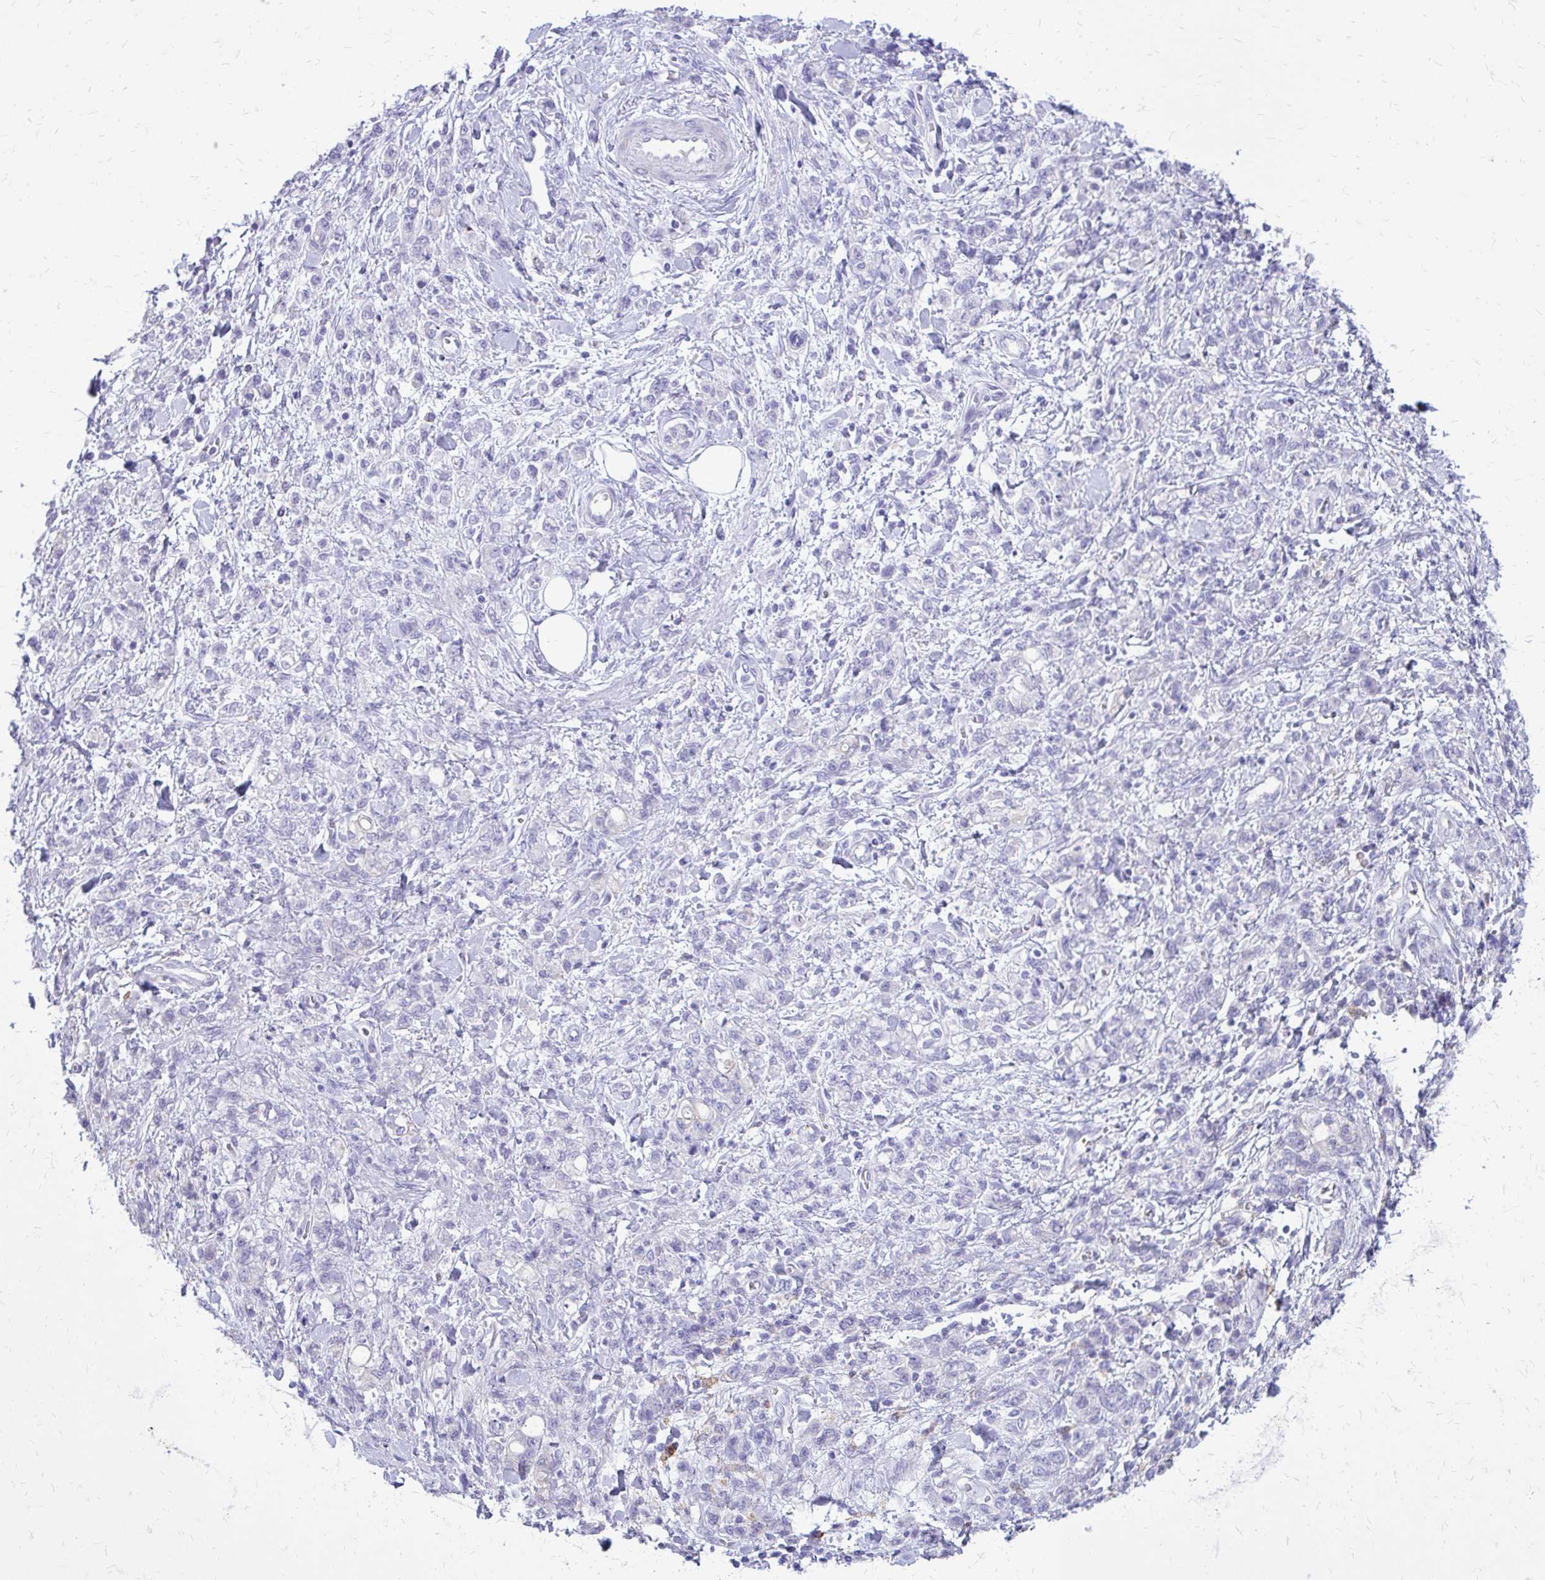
{"staining": {"intensity": "negative", "quantity": "none", "location": "none"}, "tissue": "stomach cancer", "cell_type": "Tumor cells", "image_type": "cancer", "snomed": [{"axis": "morphology", "description": "Adenocarcinoma, NOS"}, {"axis": "topography", "description": "Stomach"}], "caption": "High magnification brightfield microscopy of stomach cancer (adenocarcinoma) stained with DAB (3,3'-diaminobenzidine) (brown) and counterstained with hematoxylin (blue): tumor cells show no significant expression.", "gene": "SIGLEC11", "patient": {"sex": "male", "age": 77}}